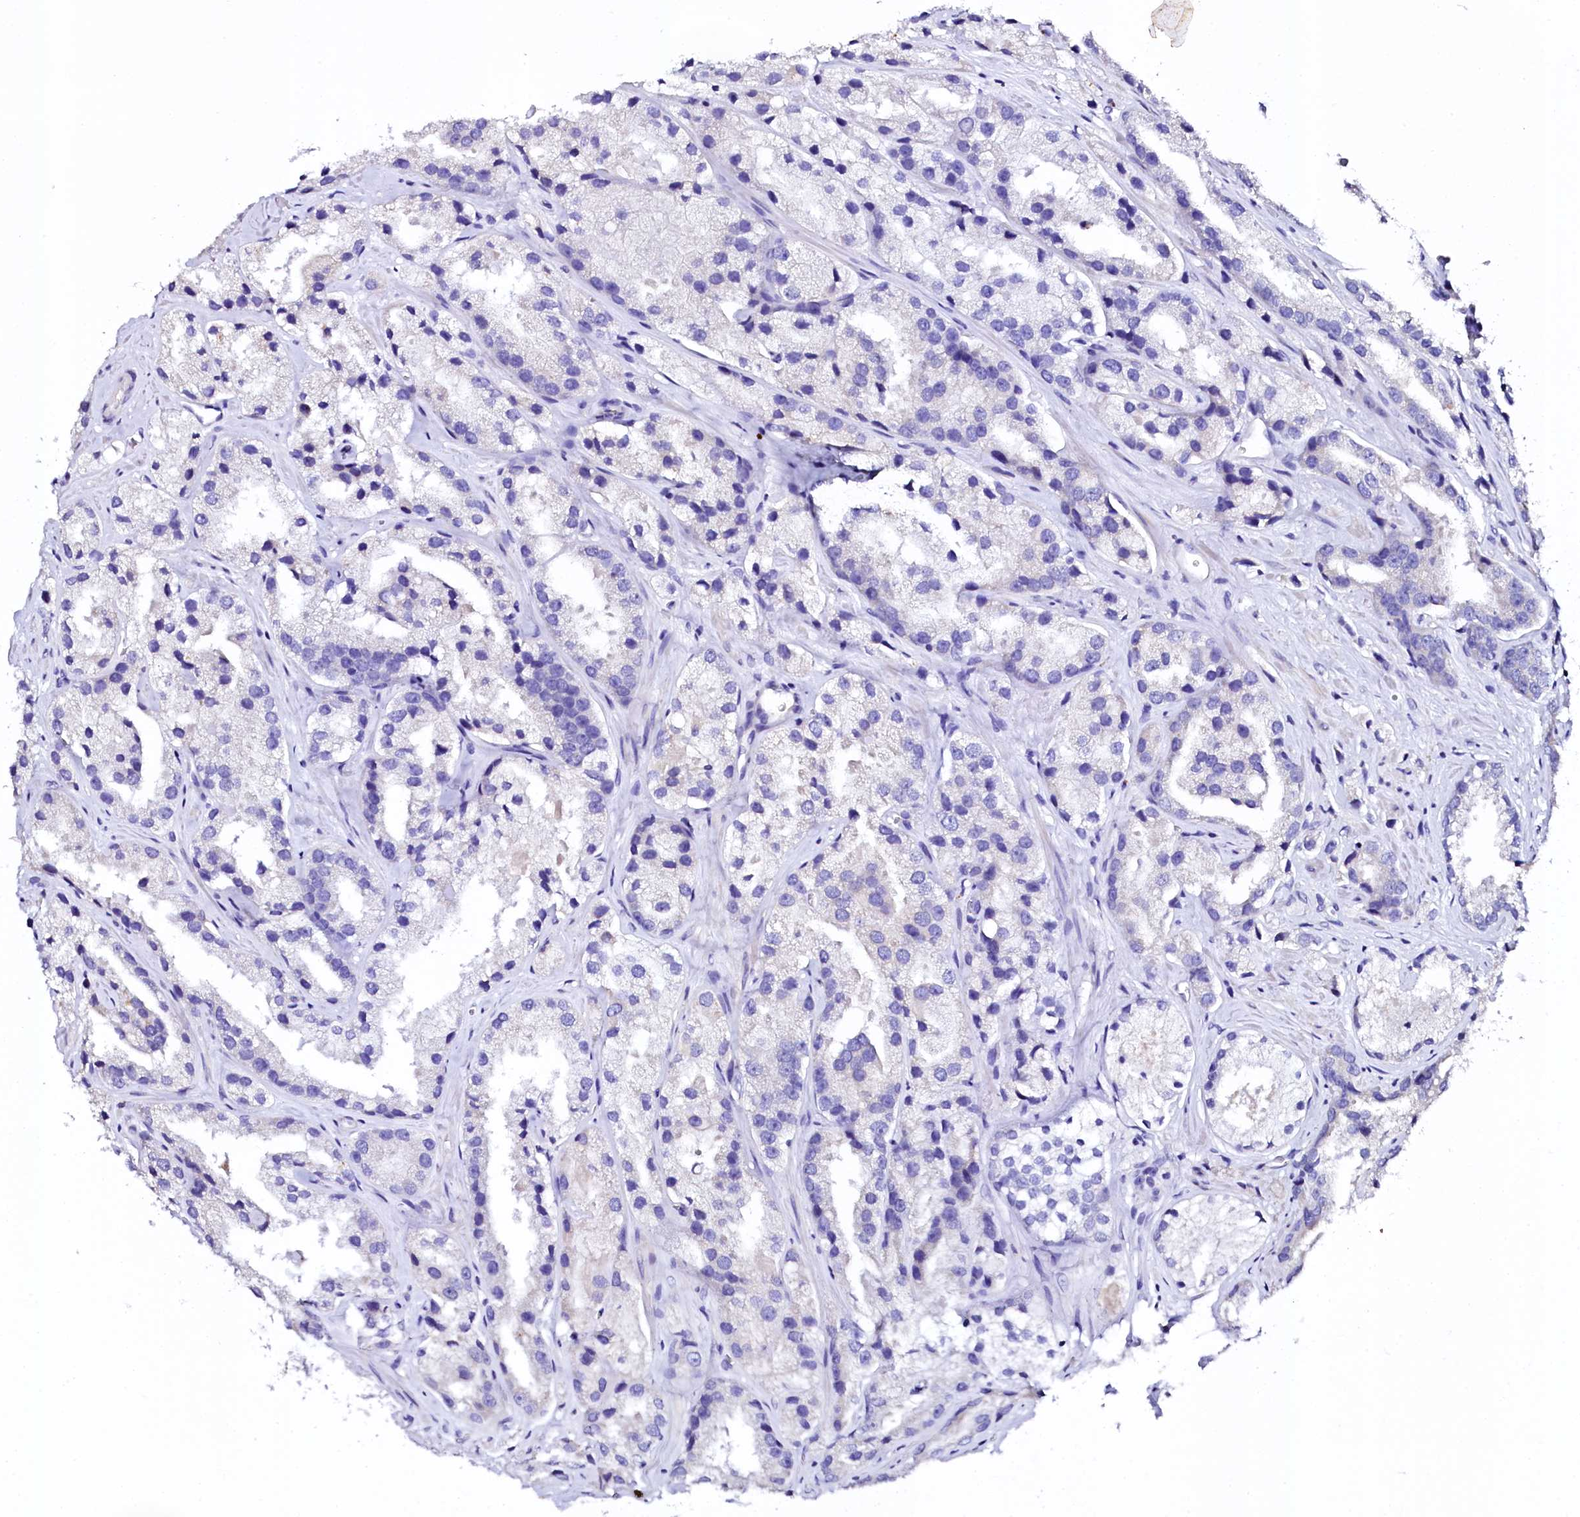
{"staining": {"intensity": "negative", "quantity": "none", "location": "none"}, "tissue": "prostate cancer", "cell_type": "Tumor cells", "image_type": "cancer", "snomed": [{"axis": "morphology", "description": "Adenocarcinoma, High grade"}, {"axis": "topography", "description": "Prostate"}], "caption": "This is an immunohistochemistry image of prostate cancer (high-grade adenocarcinoma). There is no expression in tumor cells.", "gene": "NAA16", "patient": {"sex": "male", "age": 66}}